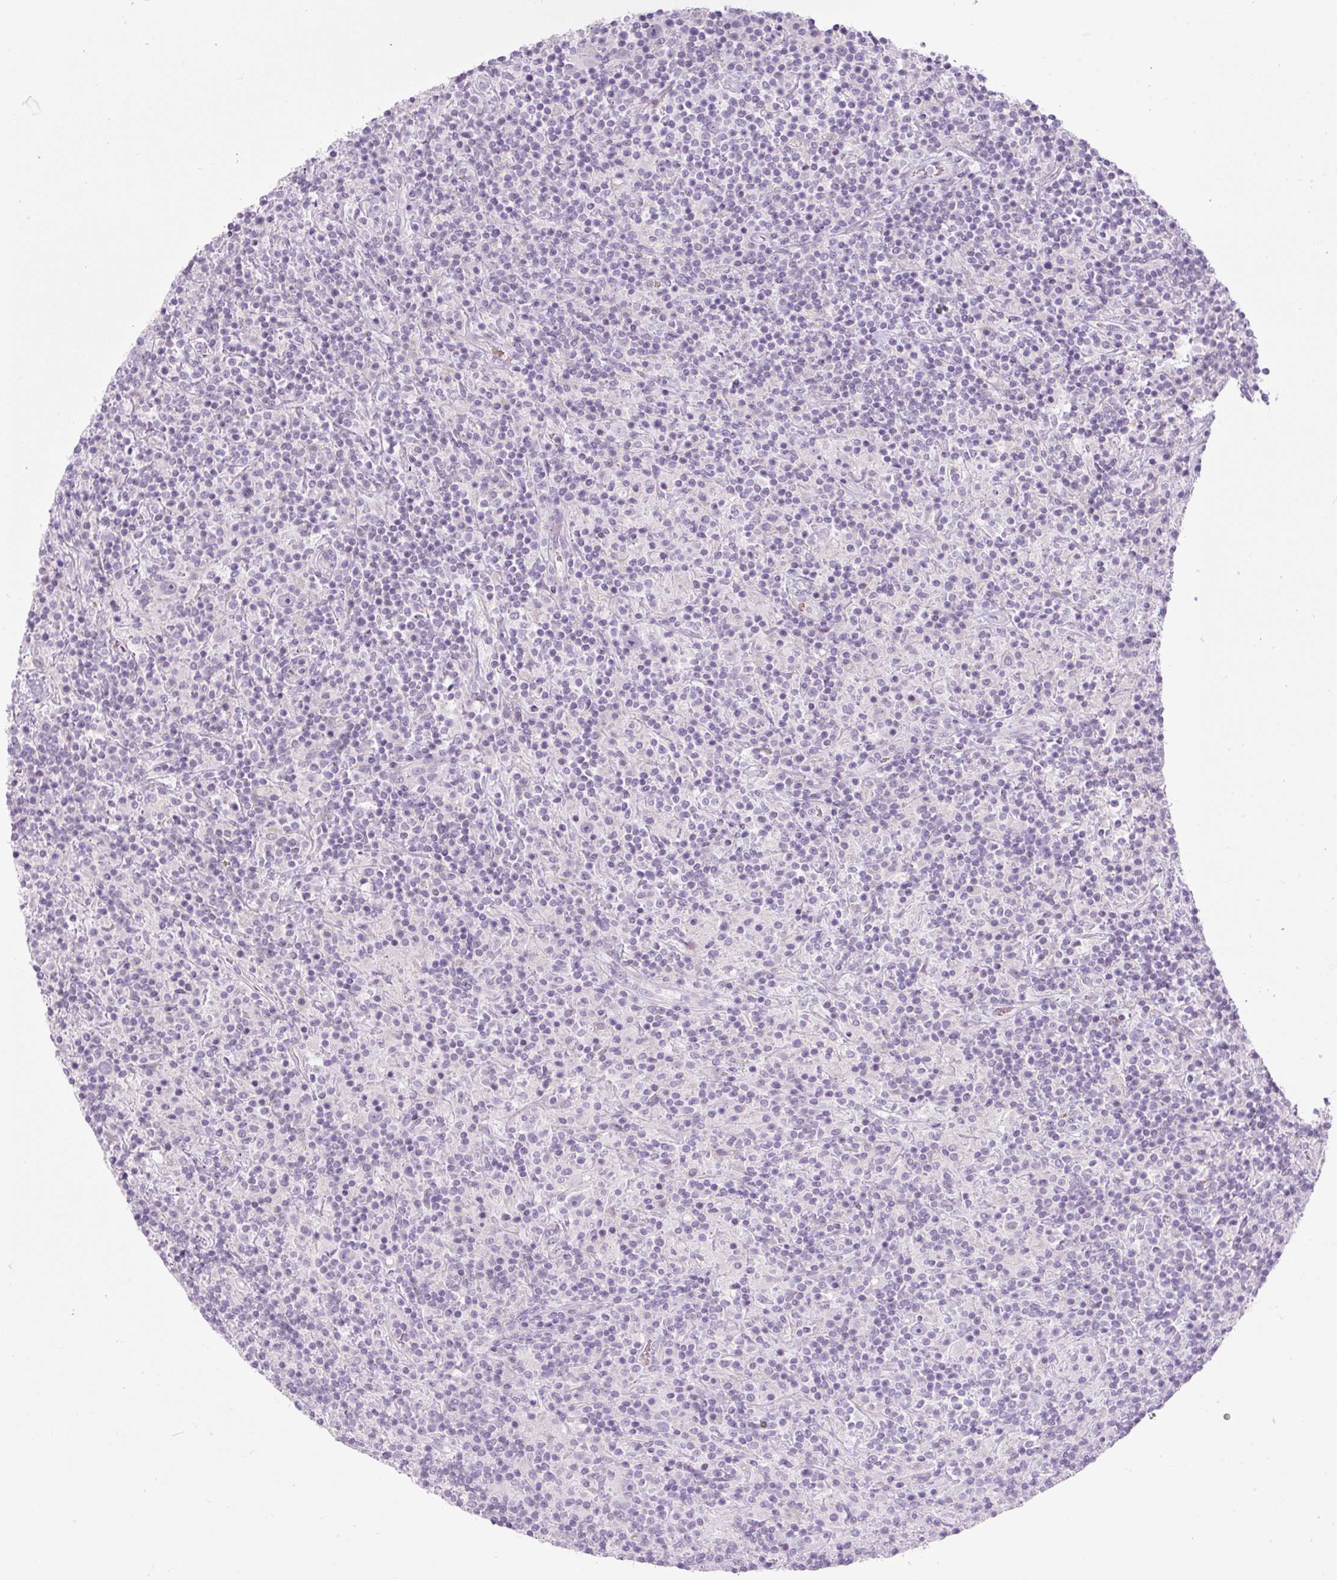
{"staining": {"intensity": "negative", "quantity": "none", "location": "none"}, "tissue": "lymphoma", "cell_type": "Tumor cells", "image_type": "cancer", "snomed": [{"axis": "morphology", "description": "Hodgkin's disease, NOS"}, {"axis": "topography", "description": "Lymph node"}], "caption": "This is a photomicrograph of immunohistochemistry staining of lymphoma, which shows no expression in tumor cells. (Brightfield microscopy of DAB immunohistochemistry at high magnification).", "gene": "FGFBP3", "patient": {"sex": "male", "age": 70}}